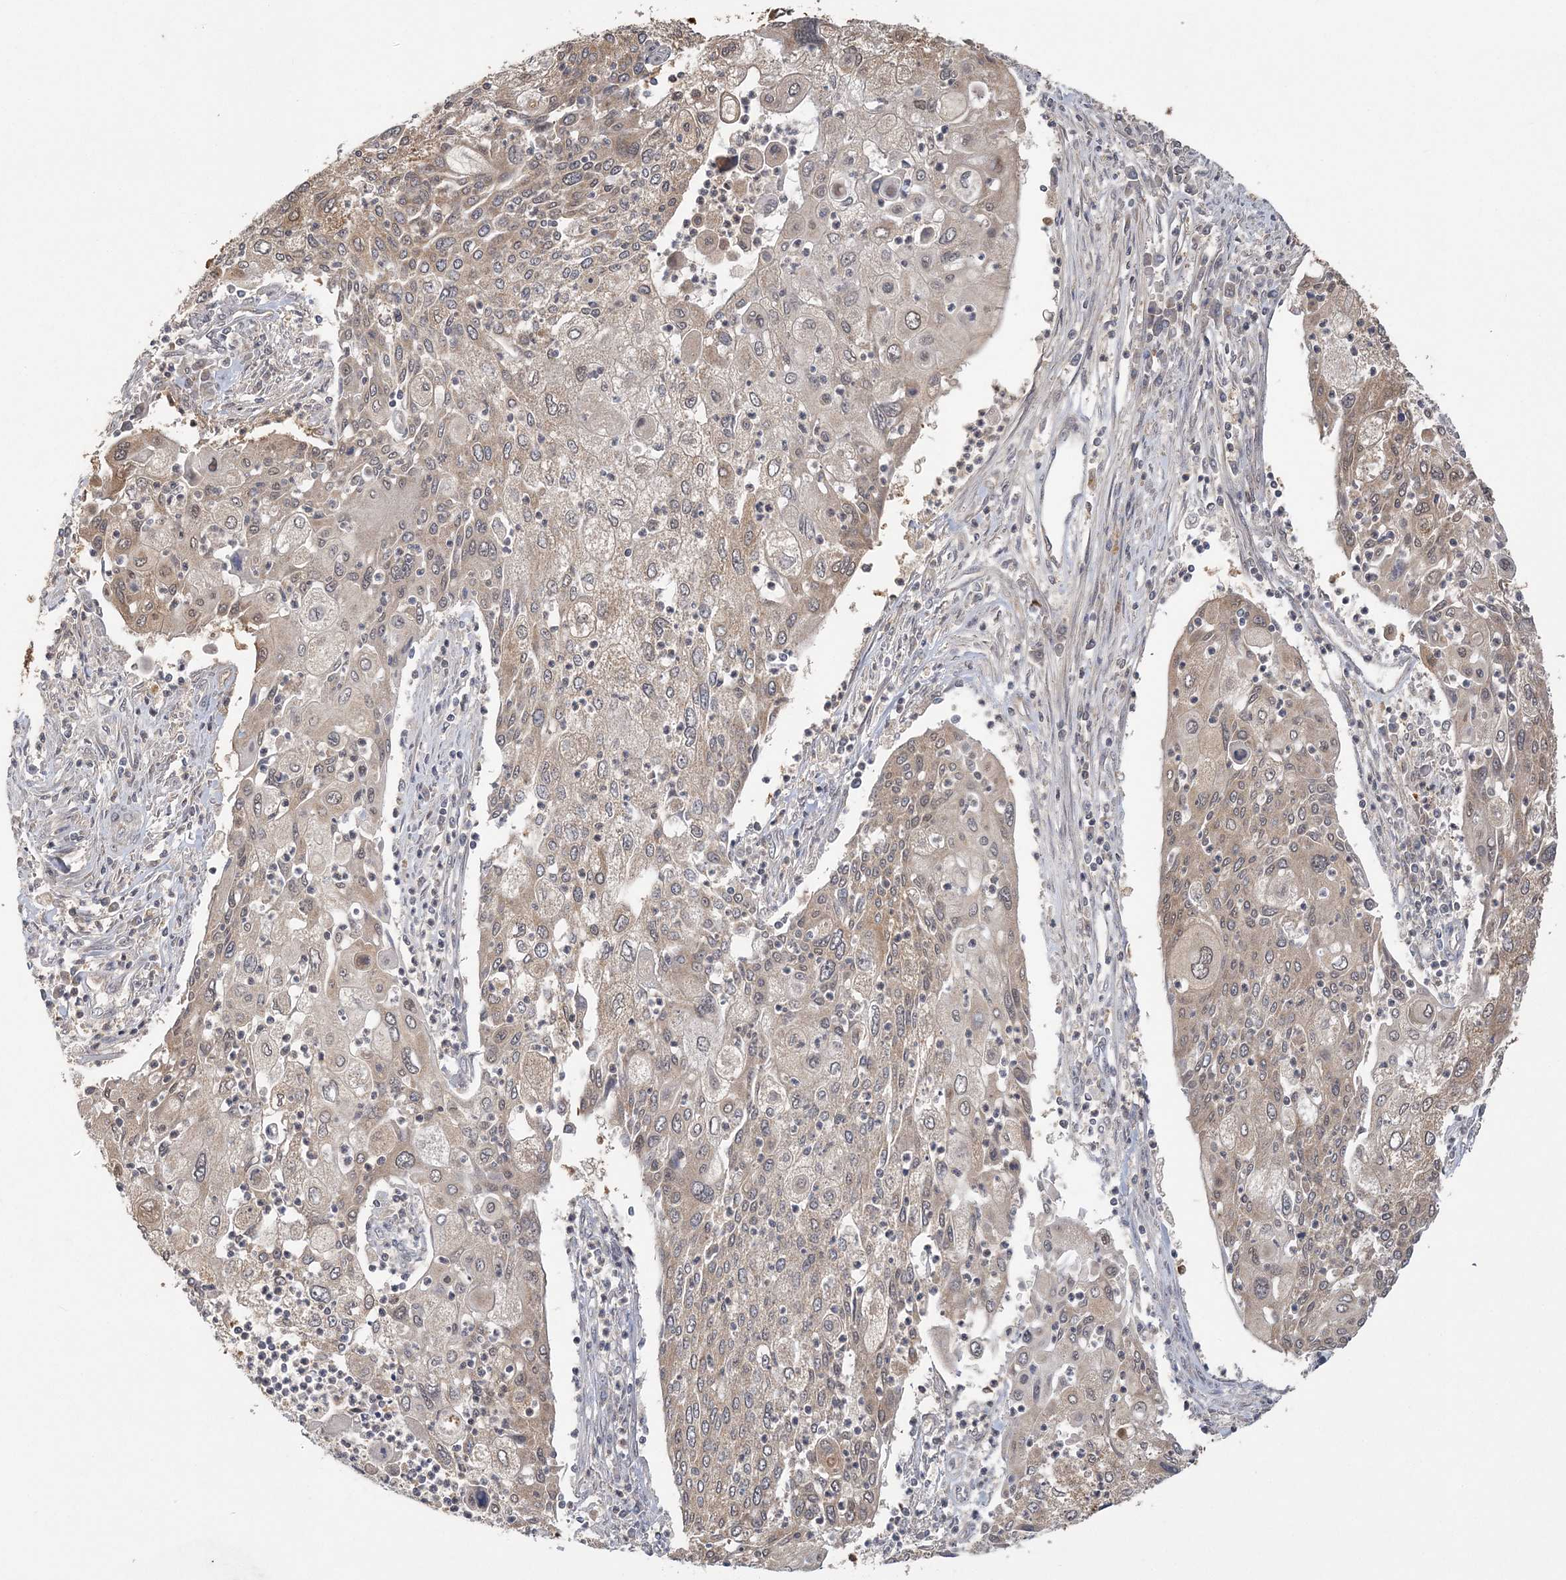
{"staining": {"intensity": "weak", "quantity": ">75%", "location": "nuclear"}, "tissue": "cervical cancer", "cell_type": "Tumor cells", "image_type": "cancer", "snomed": [{"axis": "morphology", "description": "Squamous cell carcinoma, NOS"}, {"axis": "topography", "description": "Cervix"}], "caption": "Protein analysis of cervical cancer tissue exhibits weak nuclear staining in approximately >75% of tumor cells. (Stains: DAB (3,3'-diaminobenzidine) in brown, nuclei in blue, Microscopy: brightfield microscopy at high magnification).", "gene": "ZBTB7A", "patient": {"sex": "female", "age": 40}}